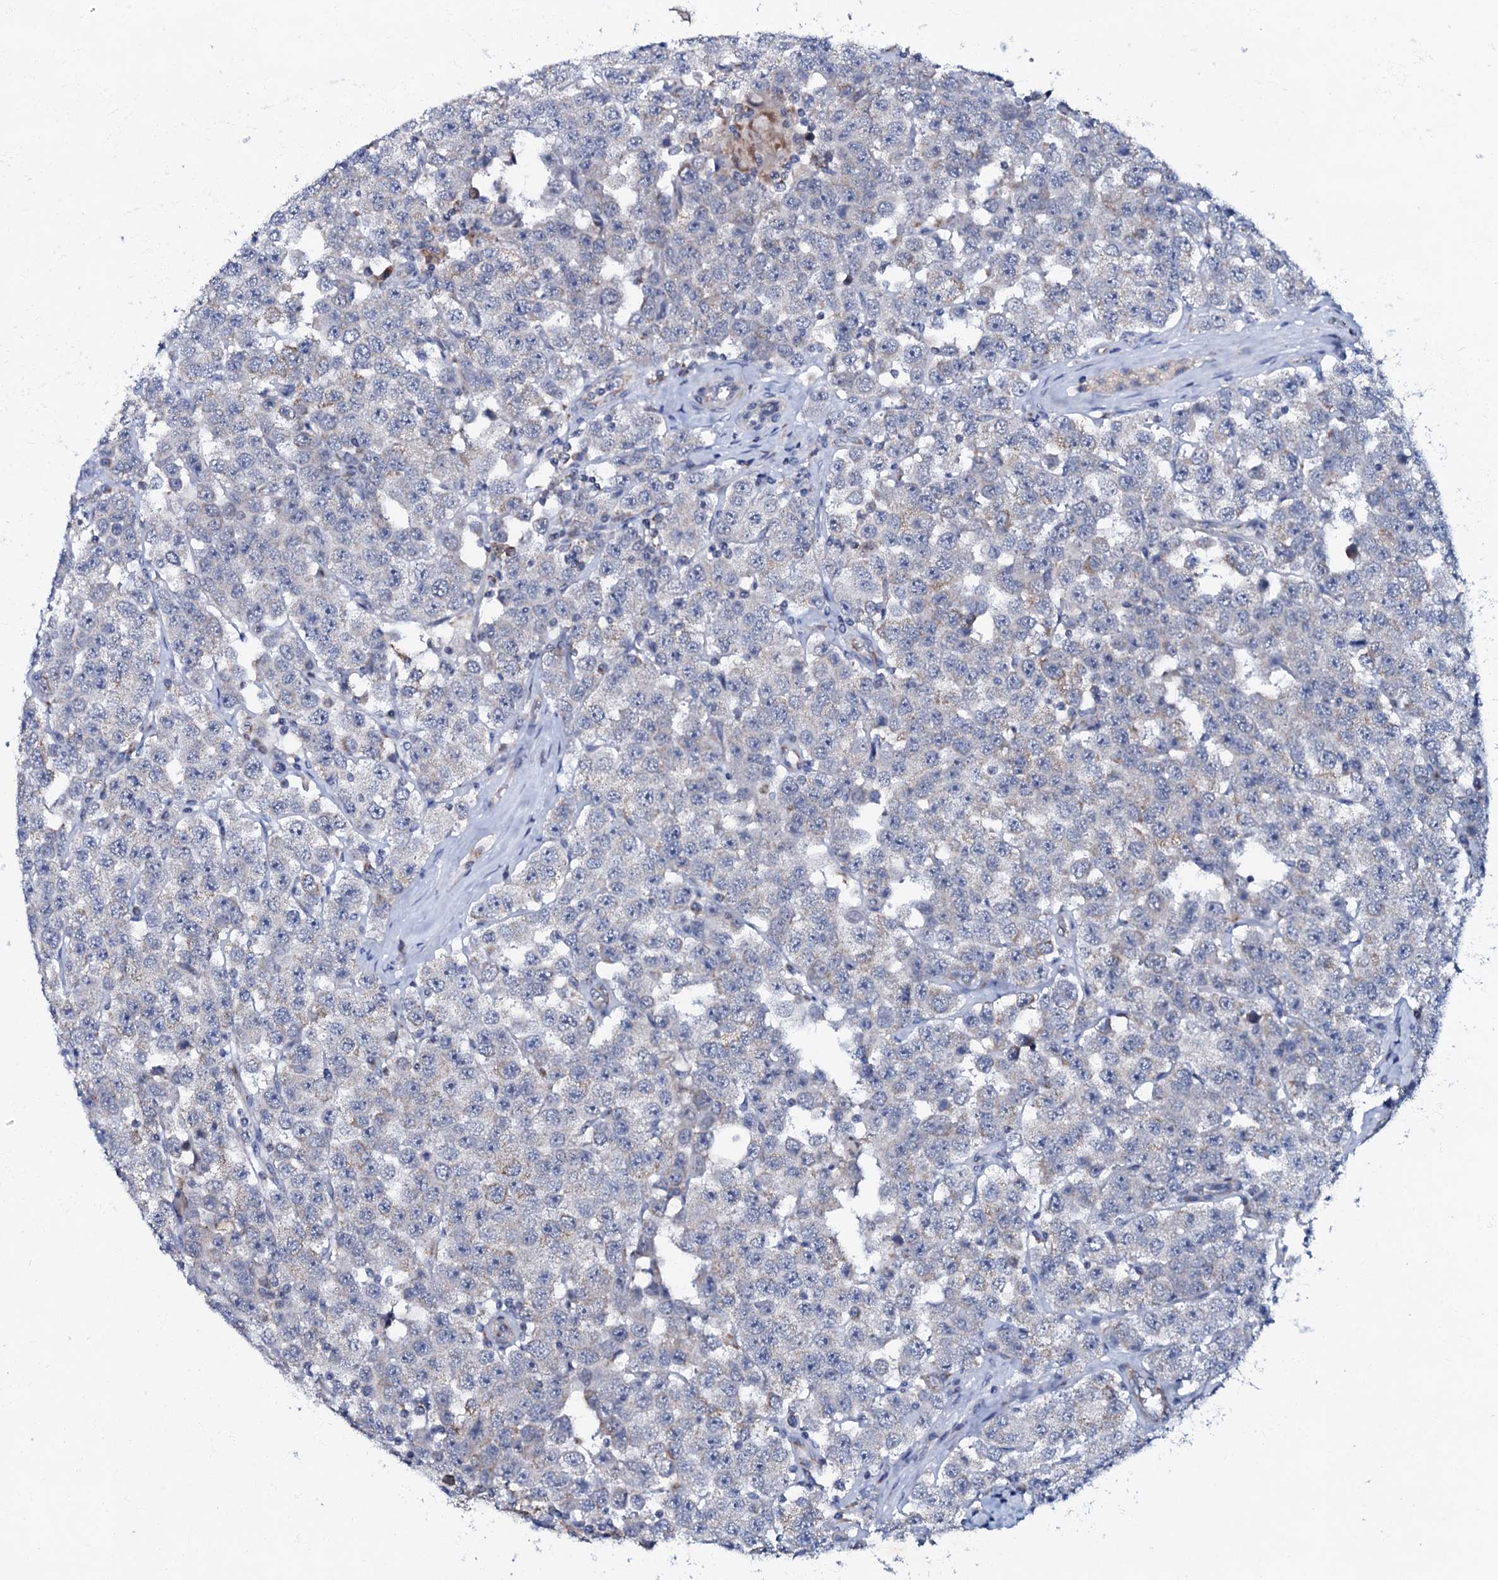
{"staining": {"intensity": "negative", "quantity": "none", "location": "none"}, "tissue": "testis cancer", "cell_type": "Tumor cells", "image_type": "cancer", "snomed": [{"axis": "morphology", "description": "Seminoma, NOS"}, {"axis": "topography", "description": "Testis"}], "caption": "Protein analysis of testis cancer reveals no significant positivity in tumor cells.", "gene": "MRPL51", "patient": {"sex": "male", "age": 28}}